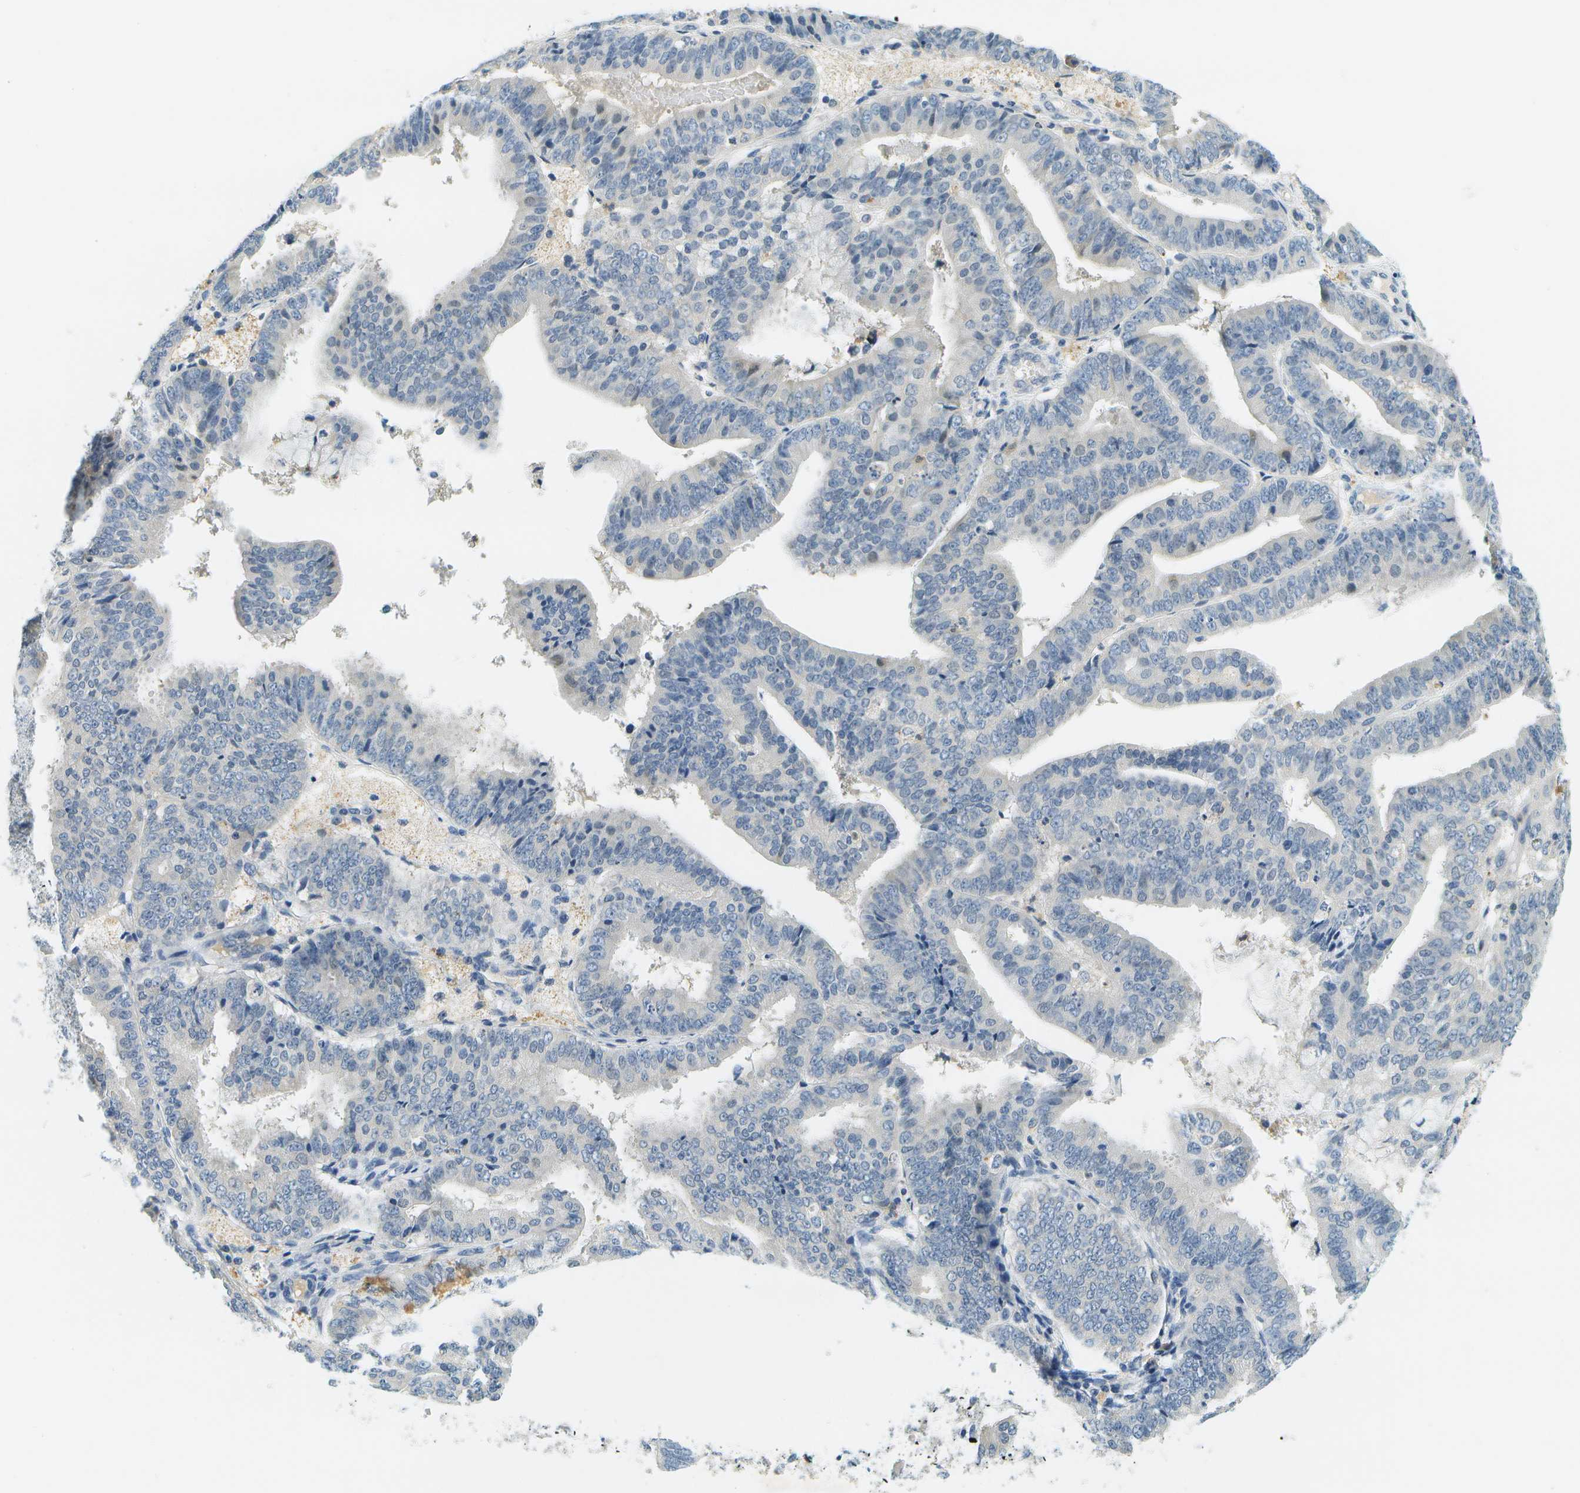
{"staining": {"intensity": "negative", "quantity": "none", "location": "none"}, "tissue": "endometrial cancer", "cell_type": "Tumor cells", "image_type": "cancer", "snomed": [{"axis": "morphology", "description": "Adenocarcinoma, NOS"}, {"axis": "topography", "description": "Endometrium"}], "caption": "An immunohistochemistry (IHC) photomicrograph of endometrial cancer is shown. There is no staining in tumor cells of endometrial cancer. (Brightfield microscopy of DAB IHC at high magnification).", "gene": "RASGRP2", "patient": {"sex": "female", "age": 63}}